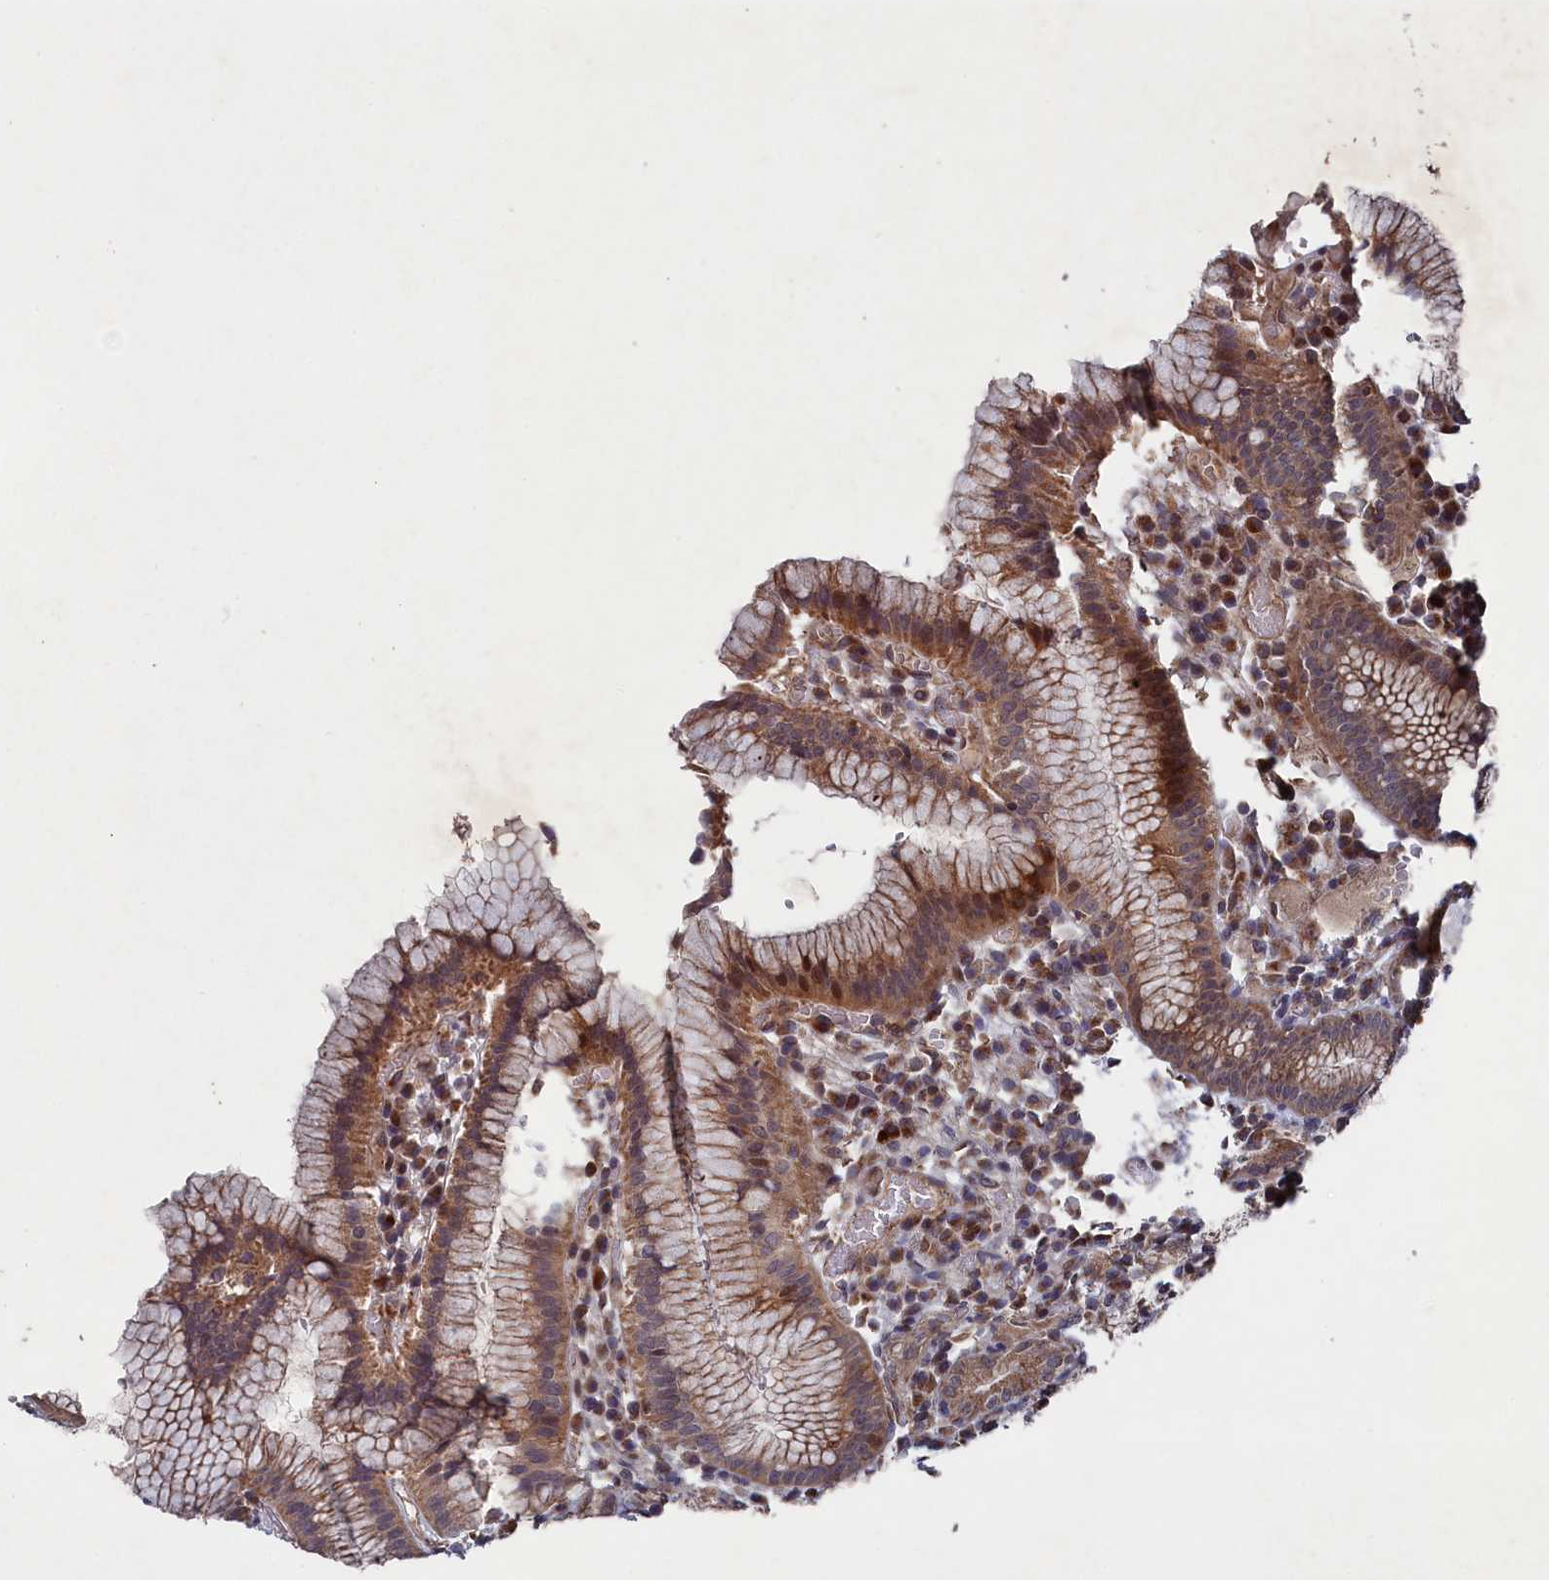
{"staining": {"intensity": "strong", "quantity": "25%-75%", "location": "cytoplasmic/membranous"}, "tissue": "stomach", "cell_type": "Glandular cells", "image_type": "normal", "snomed": [{"axis": "morphology", "description": "Normal tissue, NOS"}, {"axis": "topography", "description": "Stomach"}], "caption": "Unremarkable stomach was stained to show a protein in brown. There is high levels of strong cytoplasmic/membranous positivity in approximately 25%-75% of glandular cells.", "gene": "SUPV3L1", "patient": {"sex": "male", "age": 55}}